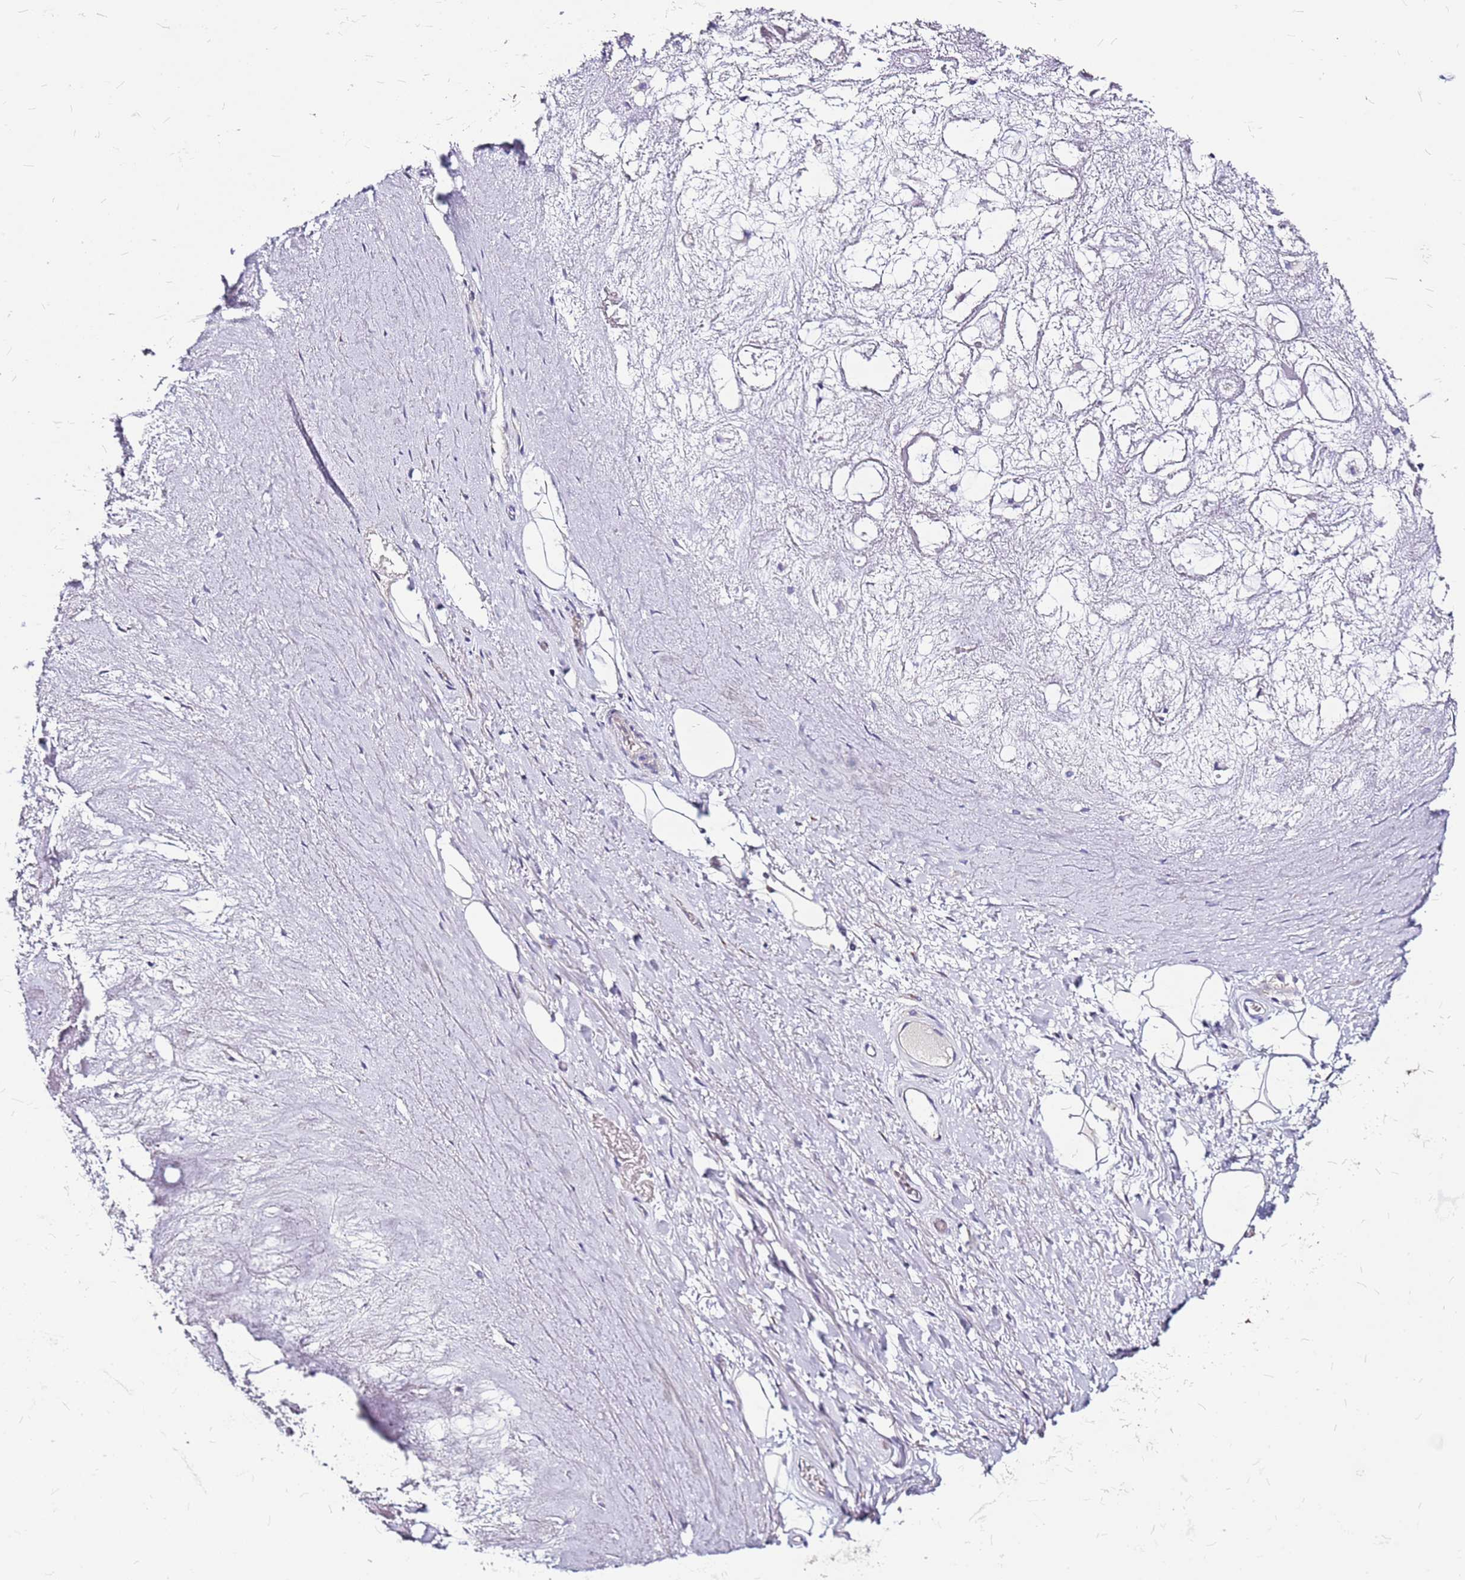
{"staining": {"intensity": "negative", "quantity": "none", "location": "none"}, "tissue": "adipose tissue", "cell_type": "Adipocytes", "image_type": "normal", "snomed": [{"axis": "morphology", "description": "Normal tissue, NOS"}, {"axis": "topography", "description": "Cartilage tissue"}], "caption": "Immunohistochemistry (IHC) of normal human adipose tissue displays no staining in adipocytes.", "gene": "CASD1", "patient": {"sex": "male", "age": 81}}